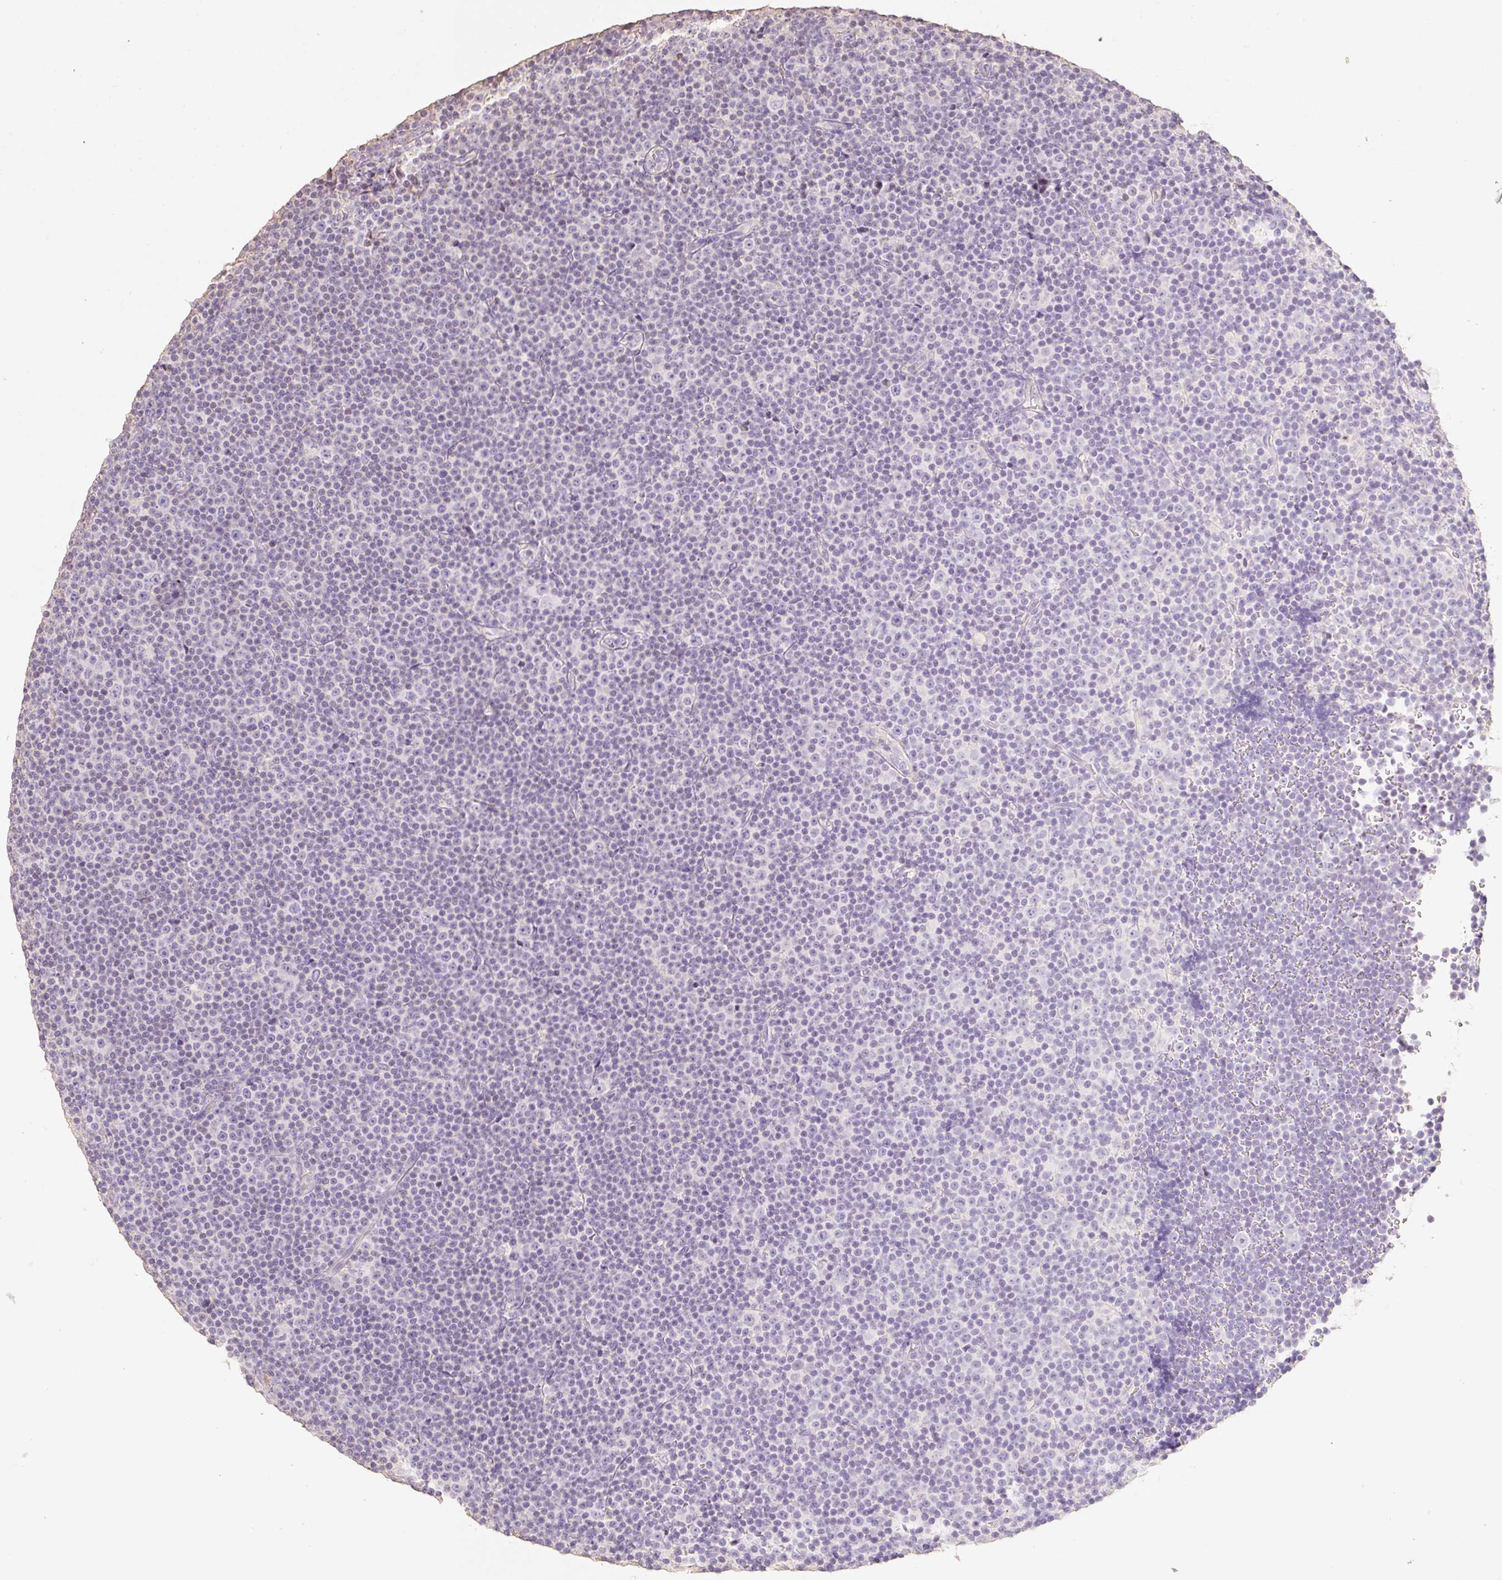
{"staining": {"intensity": "negative", "quantity": "none", "location": "none"}, "tissue": "lymphoma", "cell_type": "Tumor cells", "image_type": "cancer", "snomed": [{"axis": "morphology", "description": "Malignant lymphoma, non-Hodgkin's type, Low grade"}, {"axis": "topography", "description": "Lymph node"}], "caption": "Photomicrograph shows no protein positivity in tumor cells of low-grade malignant lymphoma, non-Hodgkin's type tissue.", "gene": "MBOAT7", "patient": {"sex": "female", "age": 67}}